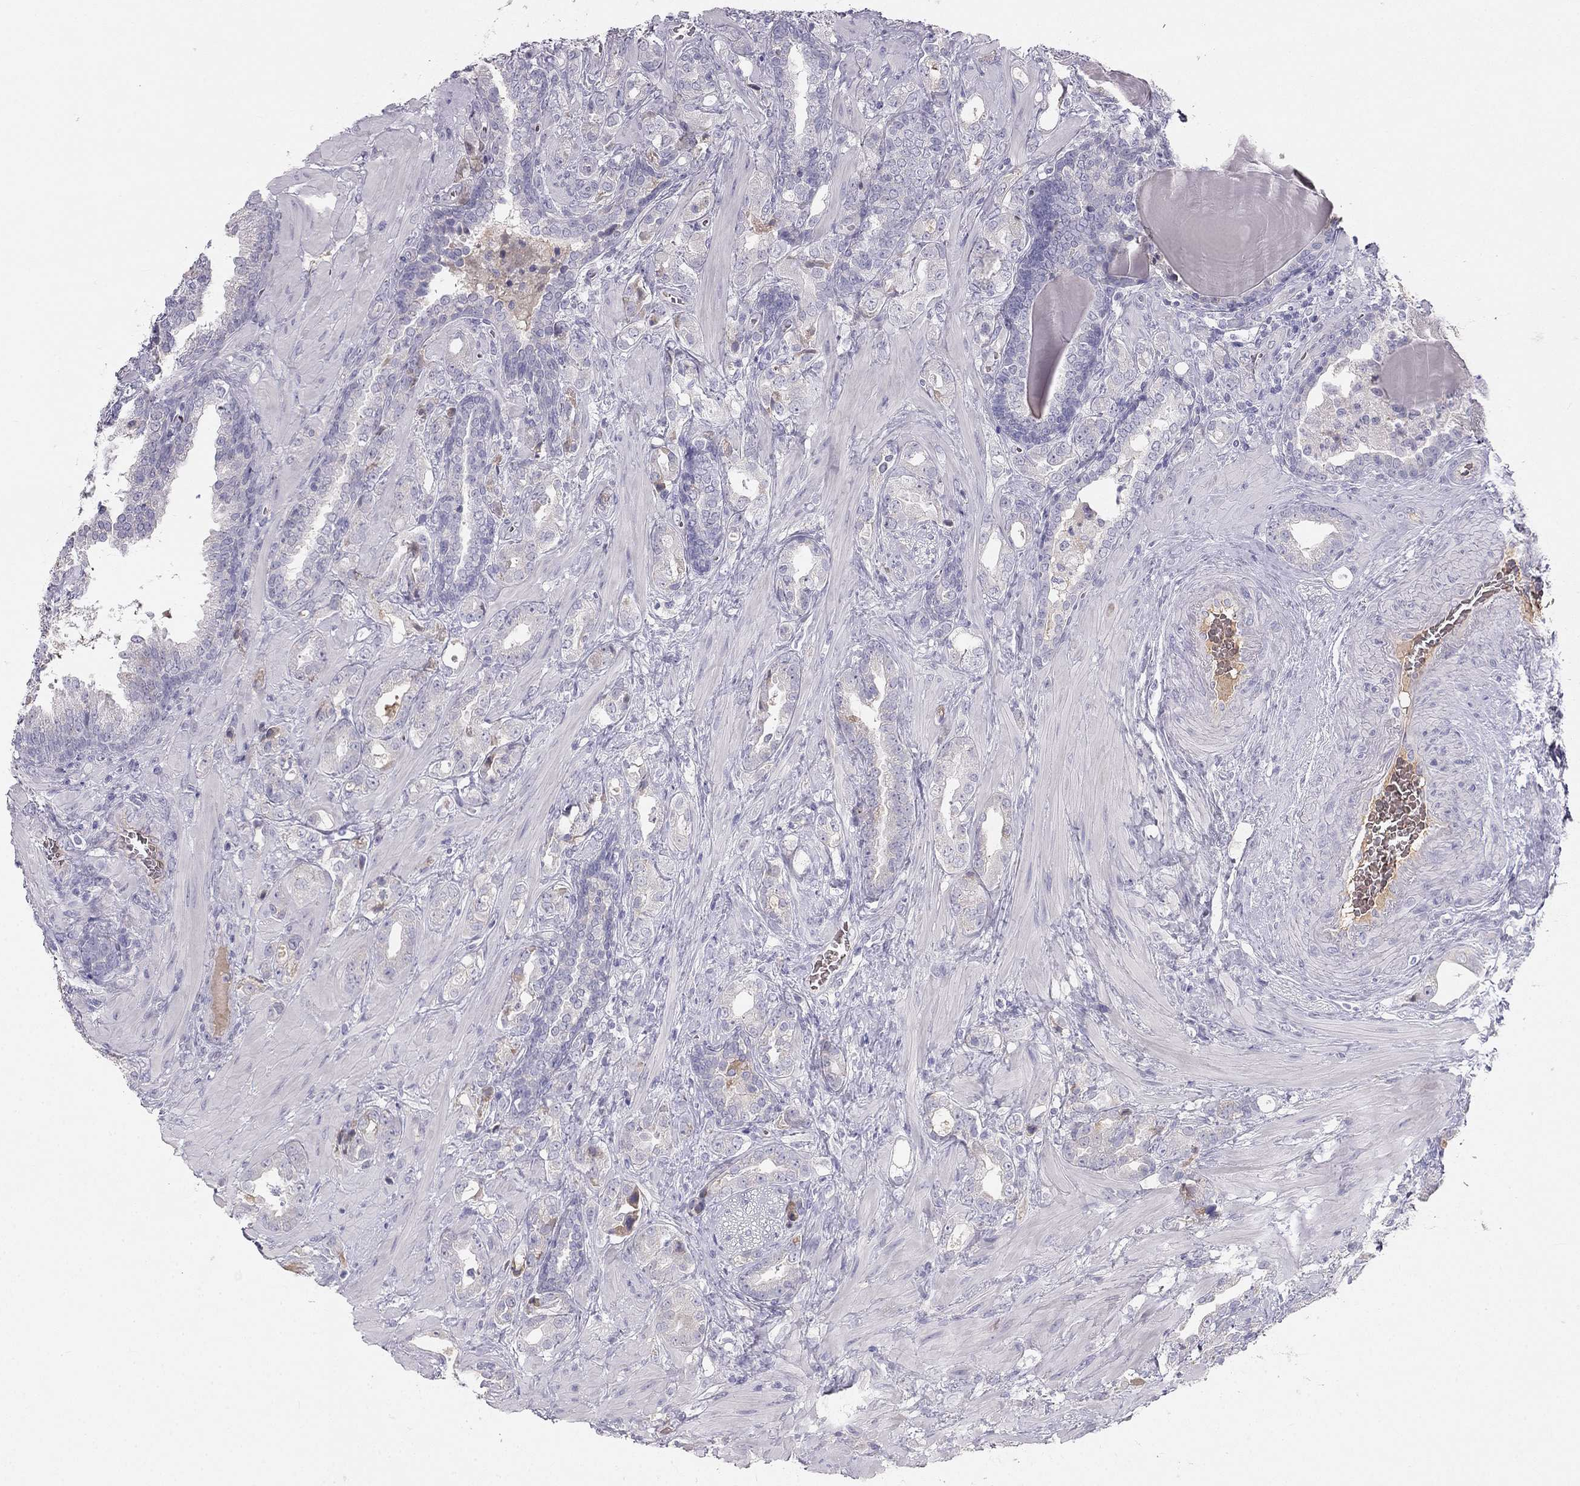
{"staining": {"intensity": "negative", "quantity": "none", "location": "none"}, "tissue": "prostate cancer", "cell_type": "Tumor cells", "image_type": "cancer", "snomed": [{"axis": "morphology", "description": "Adenocarcinoma, NOS"}, {"axis": "topography", "description": "Prostate"}], "caption": "Prostate adenocarcinoma stained for a protein using immunohistochemistry (IHC) demonstrates no expression tumor cells.", "gene": "RHD", "patient": {"sex": "male", "age": 57}}